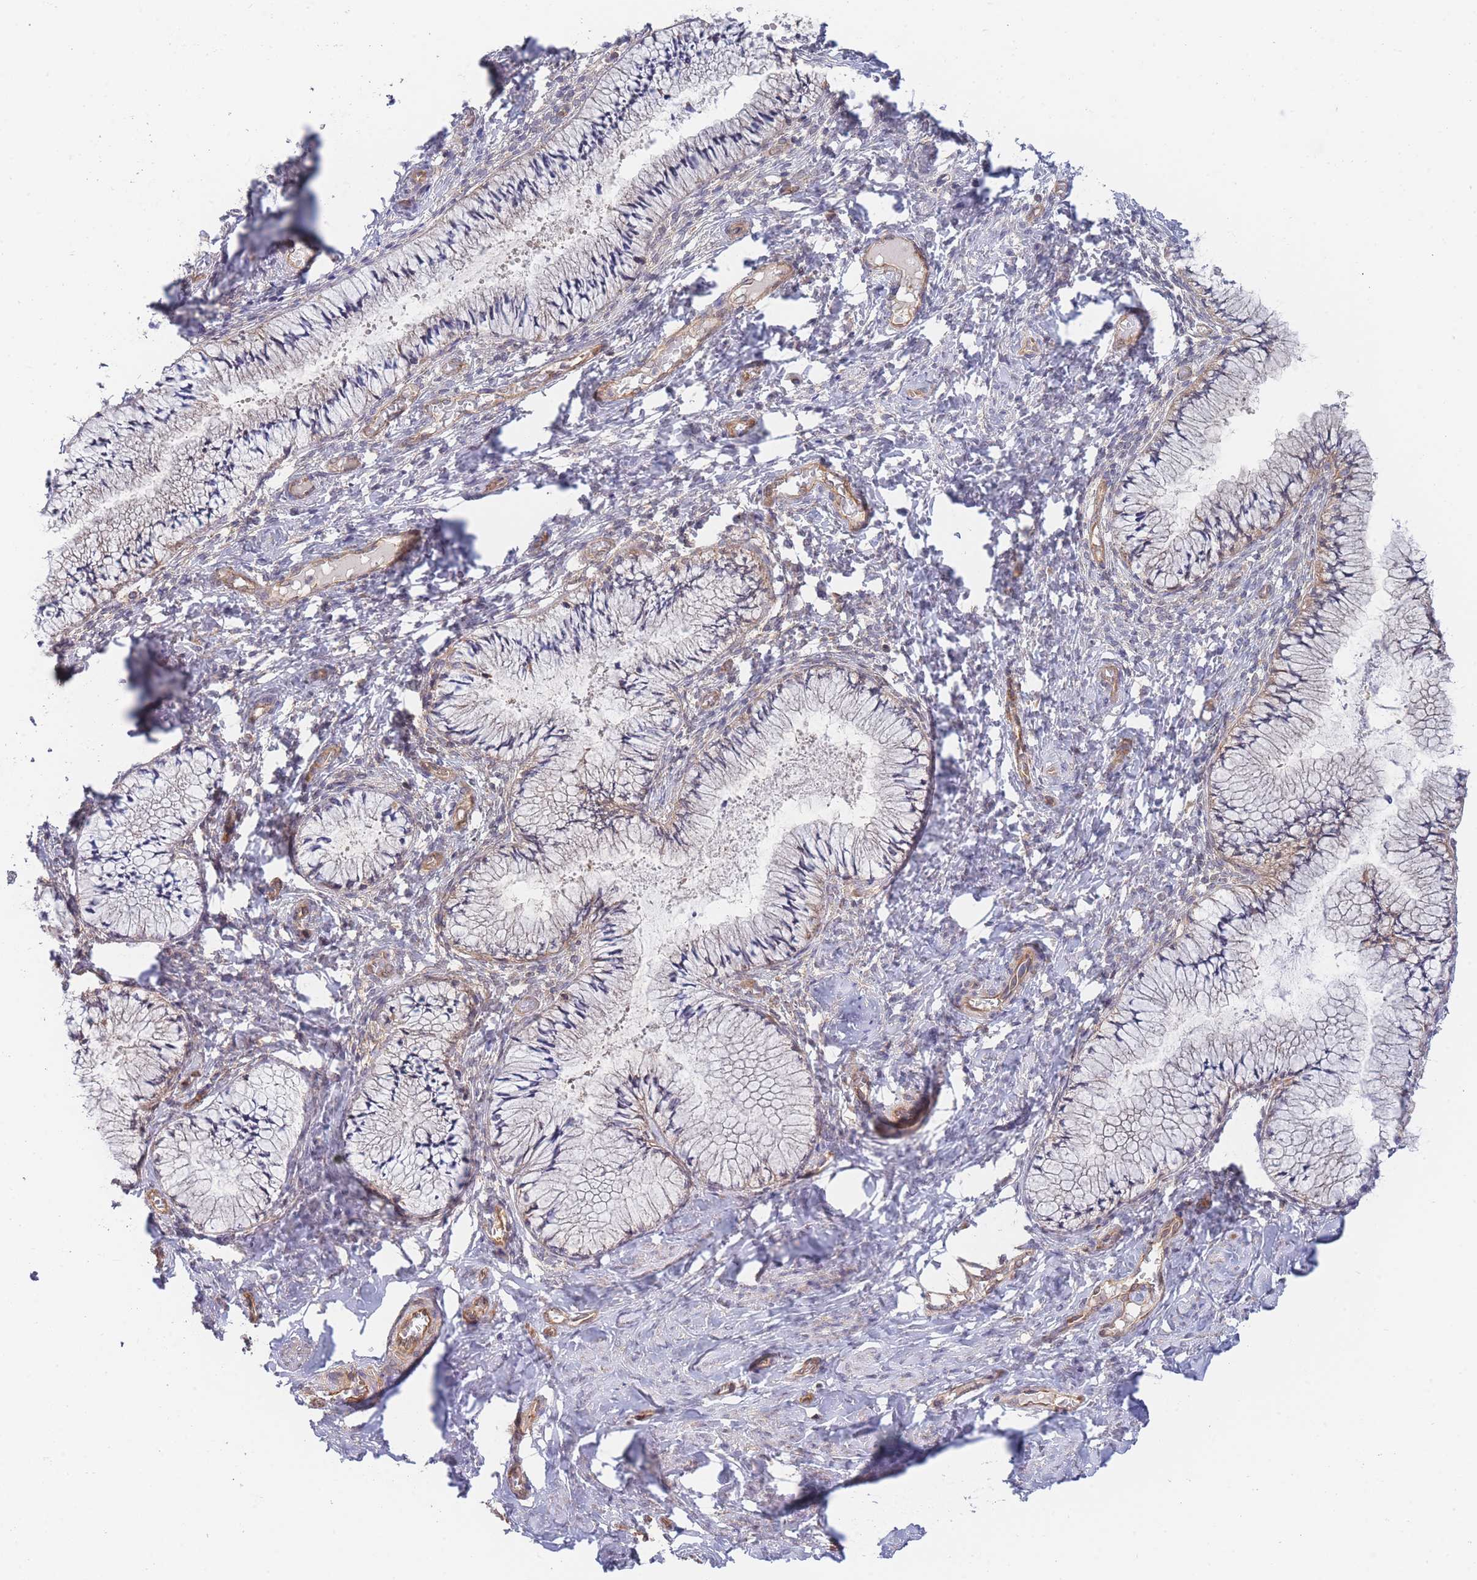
{"staining": {"intensity": "moderate", "quantity": "25%-75%", "location": "cytoplasmic/membranous"}, "tissue": "cervix", "cell_type": "Glandular cells", "image_type": "normal", "snomed": [{"axis": "morphology", "description": "Normal tissue, NOS"}, {"axis": "topography", "description": "Cervix"}], "caption": "Immunohistochemical staining of normal human cervix demonstrates moderate cytoplasmic/membranous protein positivity in about 25%-75% of glandular cells. The protein of interest is shown in brown color, while the nuclei are stained blue.", "gene": "MRPS18B", "patient": {"sex": "female", "age": 42}}